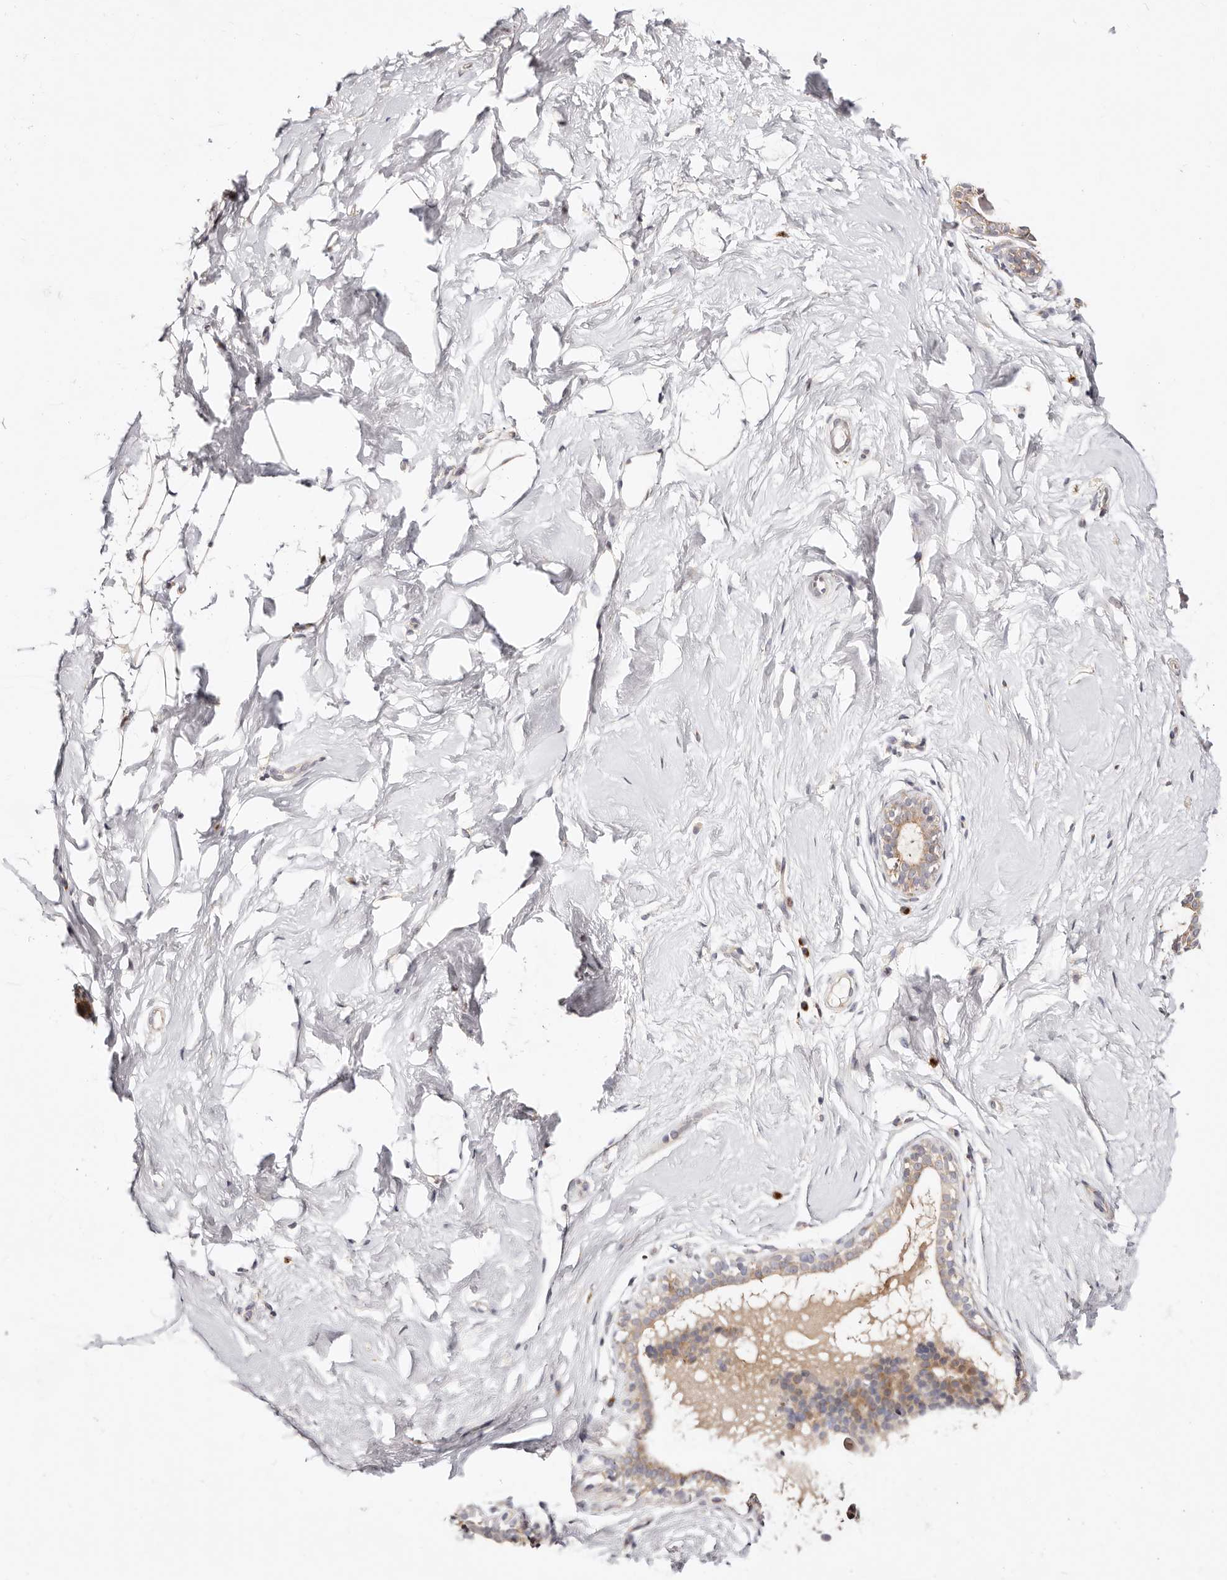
{"staining": {"intensity": "negative", "quantity": "none", "location": "none"}, "tissue": "breast", "cell_type": "Adipocytes", "image_type": "normal", "snomed": [{"axis": "morphology", "description": "Normal tissue, NOS"}, {"axis": "morphology", "description": "Adenoma, NOS"}, {"axis": "topography", "description": "Breast"}], "caption": "IHC micrograph of normal human breast stained for a protein (brown), which demonstrates no positivity in adipocytes.", "gene": "MAPK6", "patient": {"sex": "female", "age": 23}}